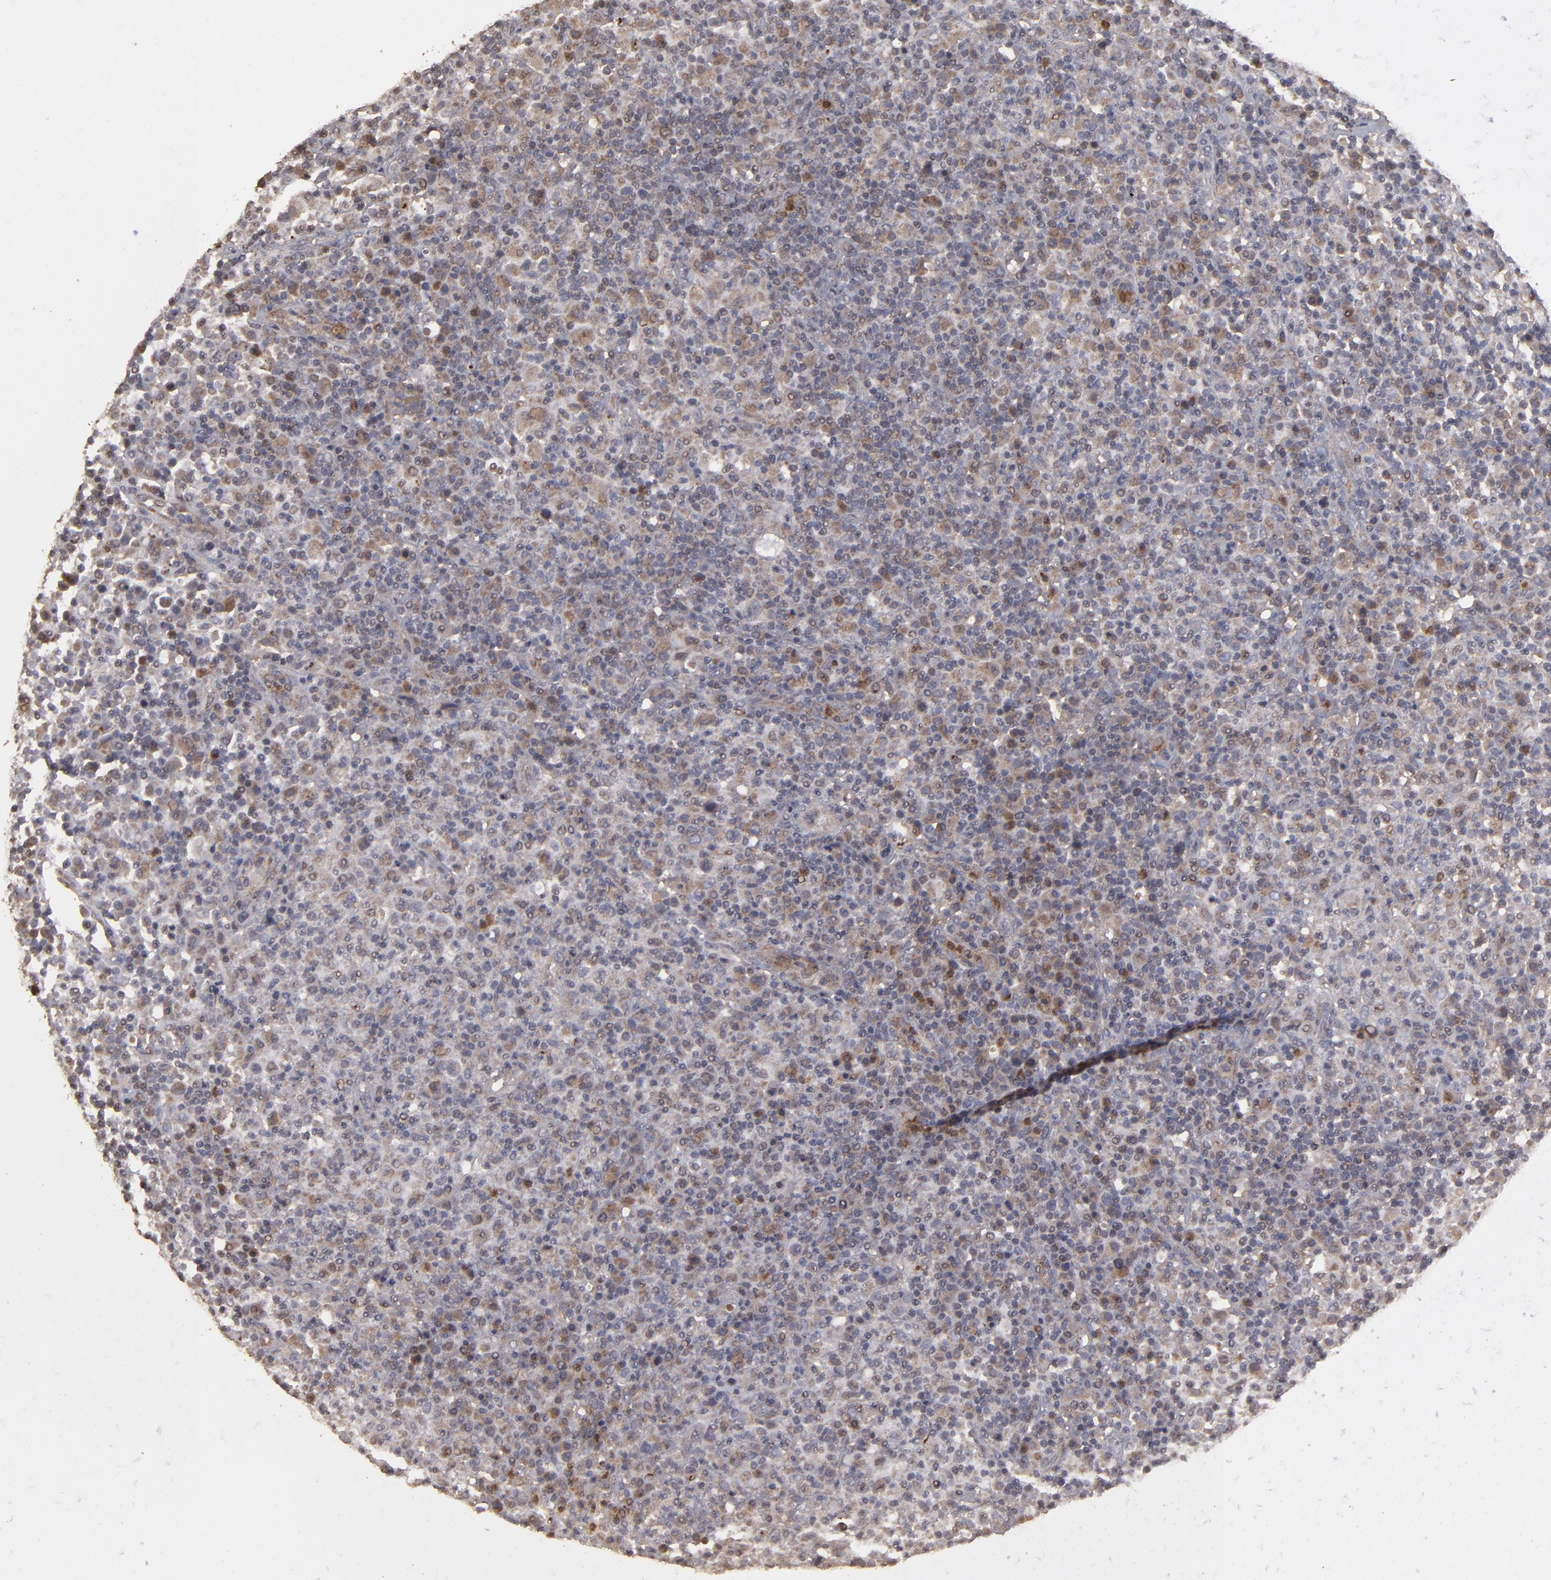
{"staining": {"intensity": "moderate", "quantity": "<25%", "location": "cytoplasmic/membranous"}, "tissue": "lymphoma", "cell_type": "Tumor cells", "image_type": "cancer", "snomed": [{"axis": "morphology", "description": "Hodgkin's disease, NOS"}, {"axis": "topography", "description": "Lymph node"}], "caption": "A brown stain highlights moderate cytoplasmic/membranous staining of a protein in Hodgkin's disease tumor cells.", "gene": "MMP2", "patient": {"sex": "male", "age": 65}}